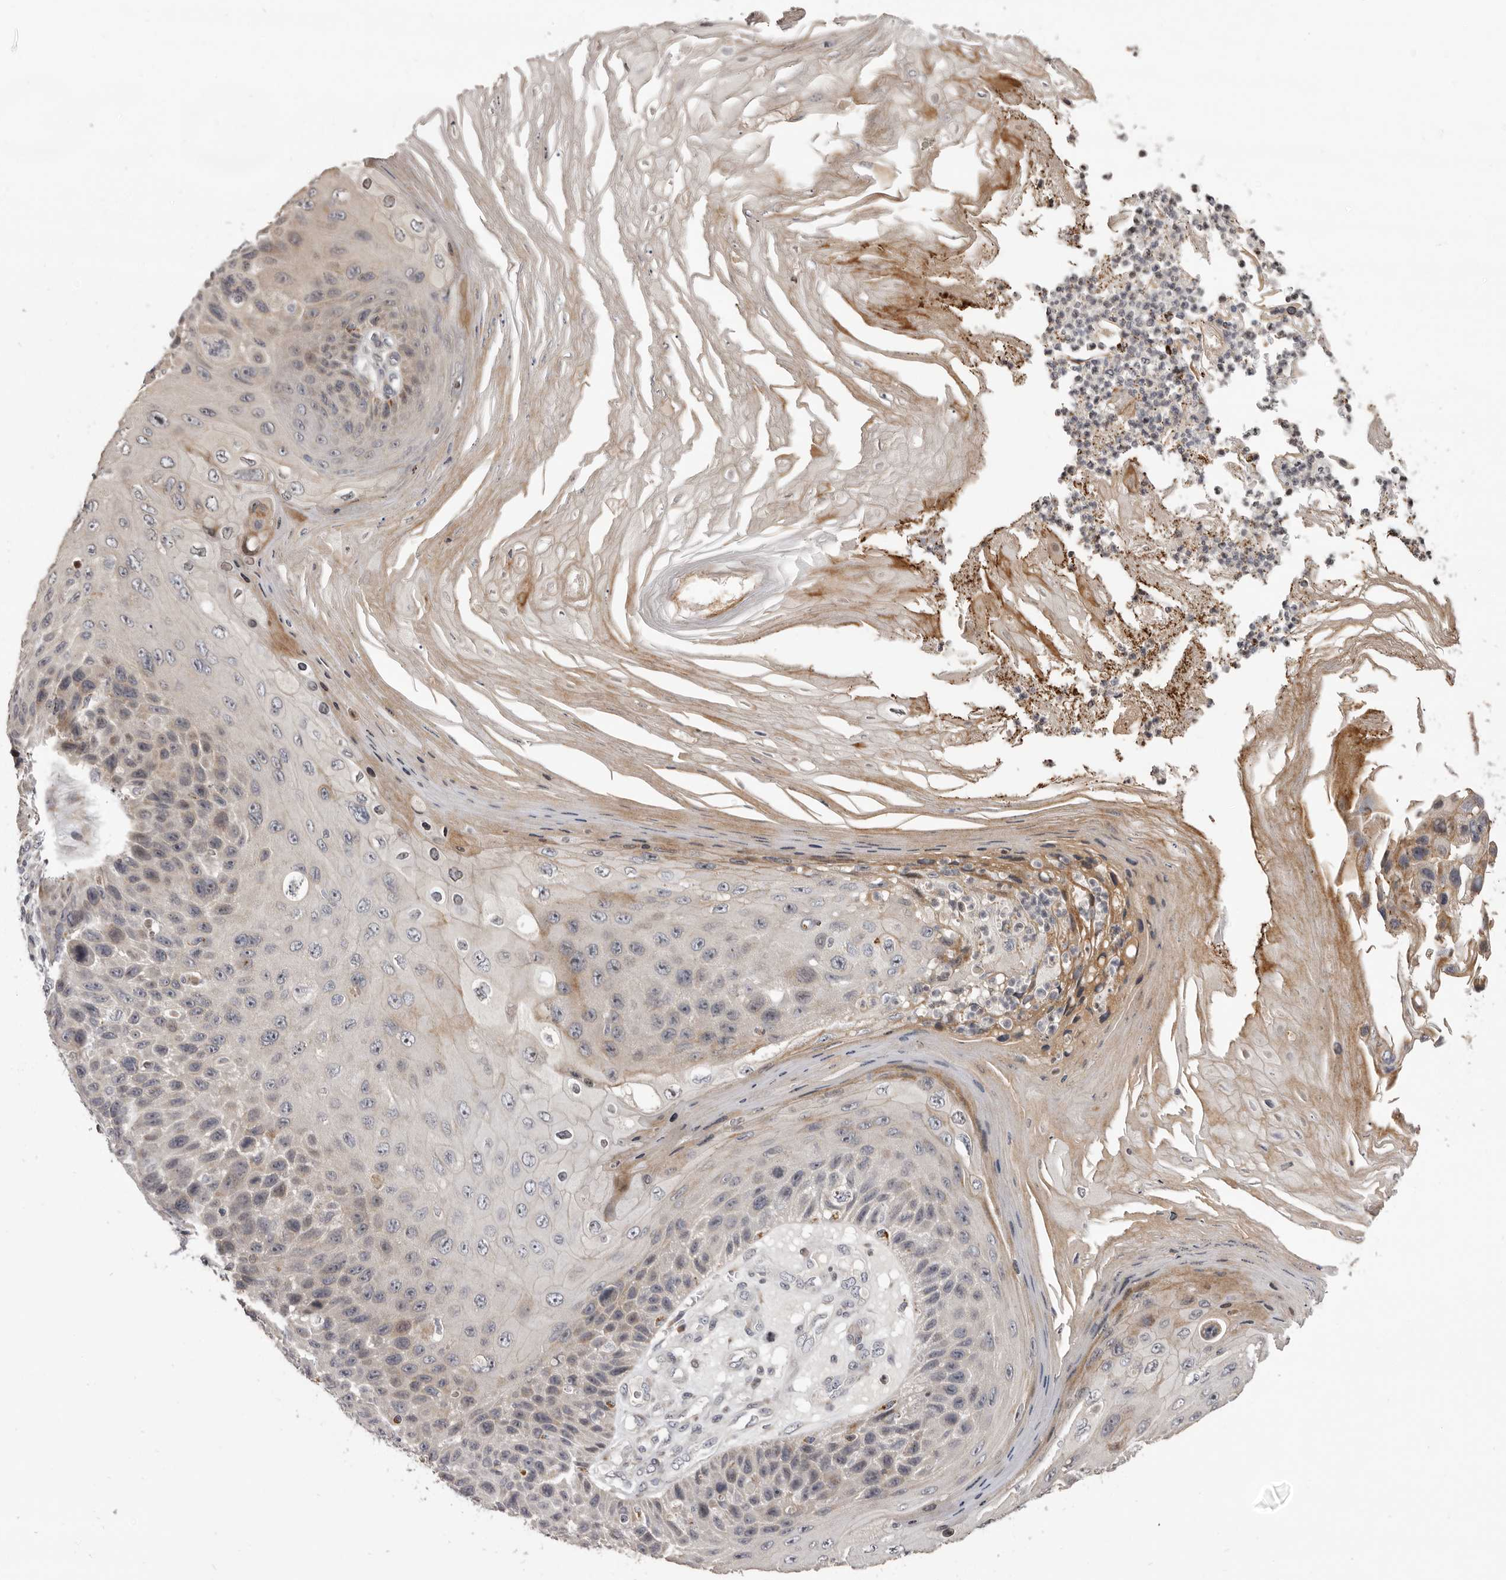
{"staining": {"intensity": "moderate", "quantity": "<25%", "location": "cytoplasmic/membranous"}, "tissue": "skin cancer", "cell_type": "Tumor cells", "image_type": "cancer", "snomed": [{"axis": "morphology", "description": "Squamous cell carcinoma, NOS"}, {"axis": "topography", "description": "Skin"}], "caption": "A high-resolution image shows immunohistochemistry staining of skin squamous cell carcinoma, which demonstrates moderate cytoplasmic/membranous expression in approximately <25% of tumor cells.", "gene": "AZIN1", "patient": {"sex": "female", "age": 88}}